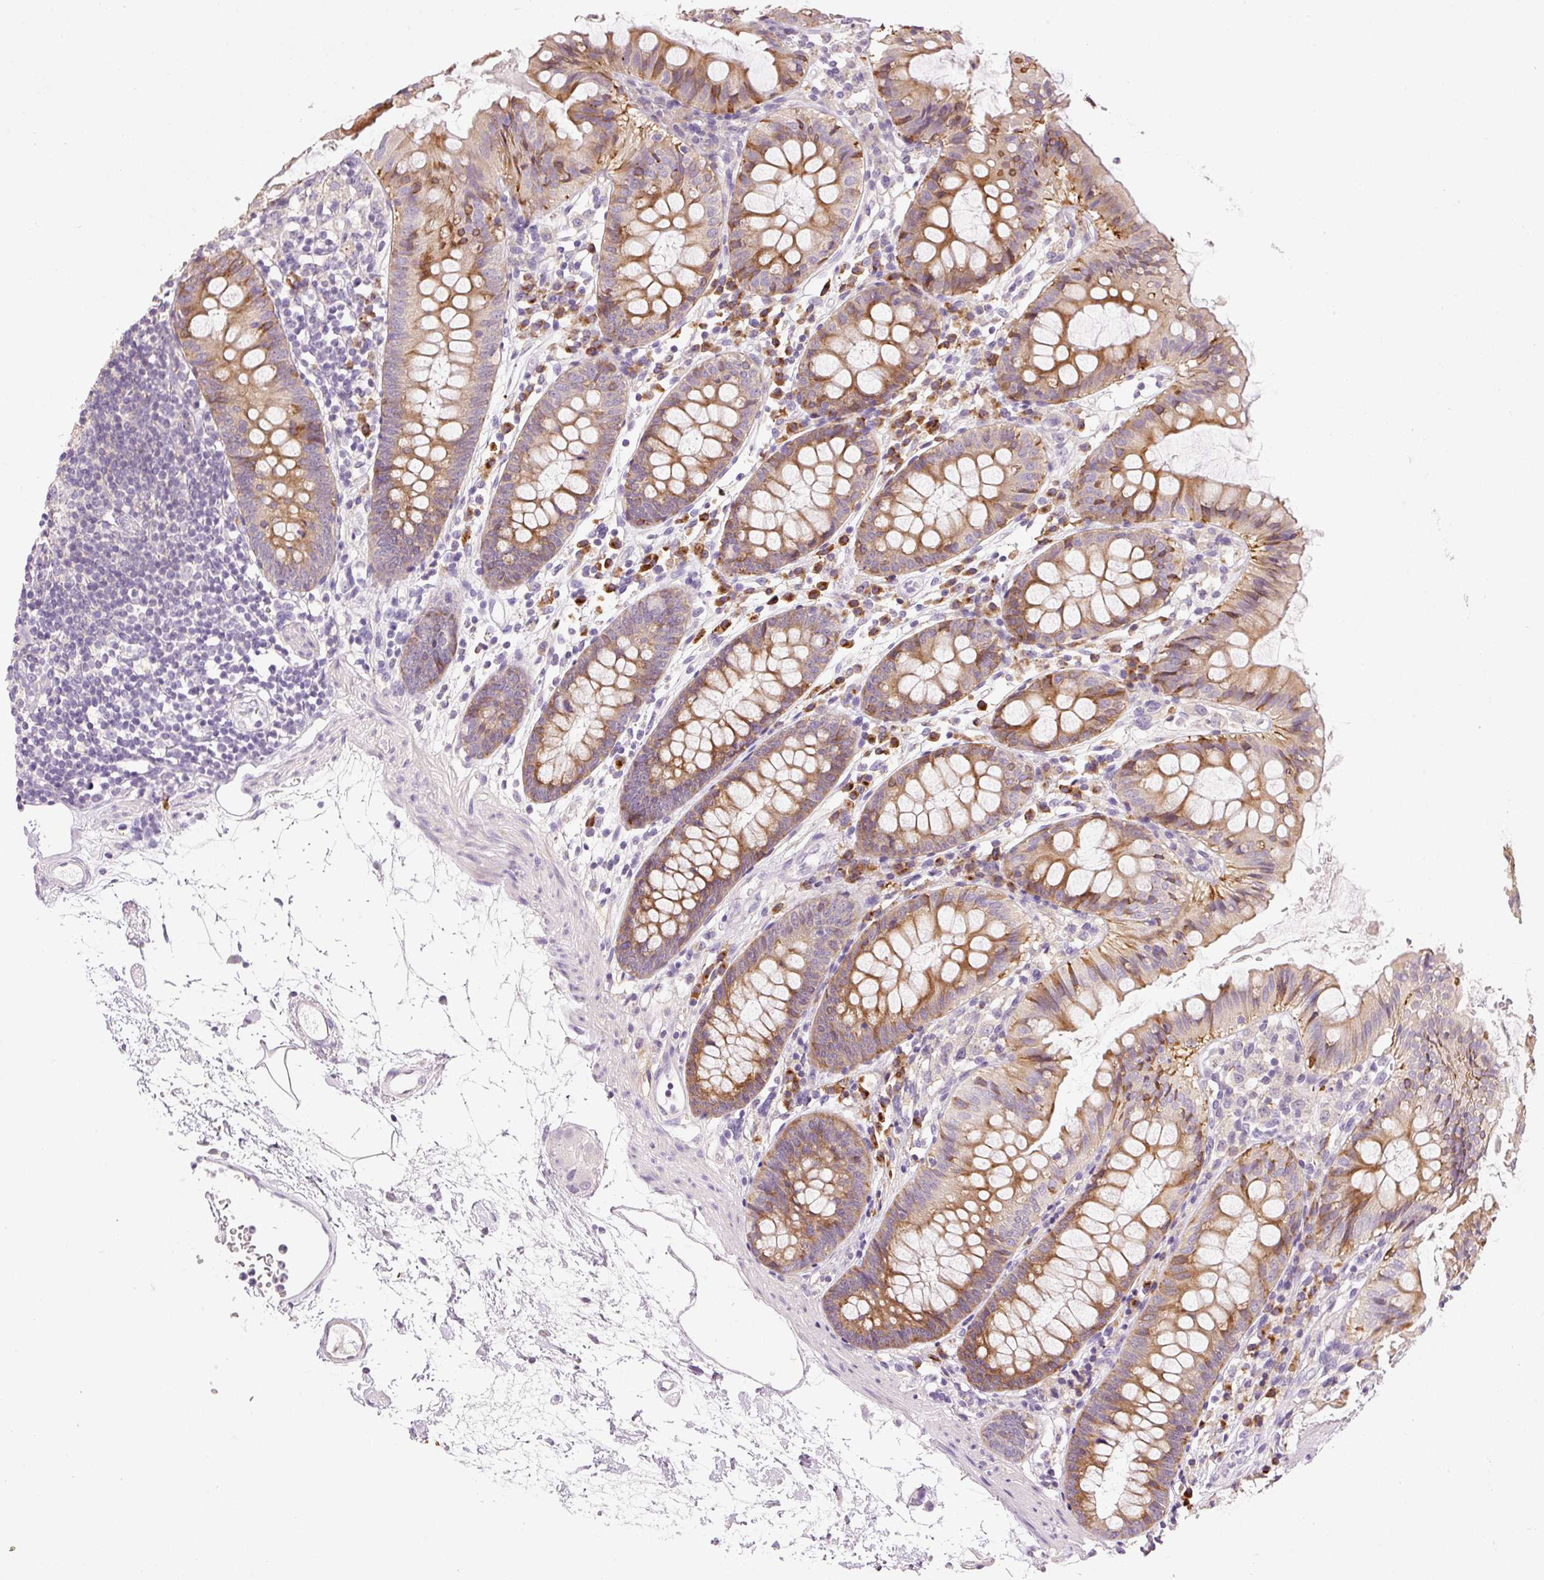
{"staining": {"intensity": "negative", "quantity": "none", "location": "none"}, "tissue": "colon", "cell_type": "Endothelial cells", "image_type": "normal", "snomed": [{"axis": "morphology", "description": "Normal tissue, NOS"}, {"axis": "topography", "description": "Colon"}], "caption": "The micrograph demonstrates no staining of endothelial cells in normal colon.", "gene": "HAX1", "patient": {"sex": "female", "age": 84}}